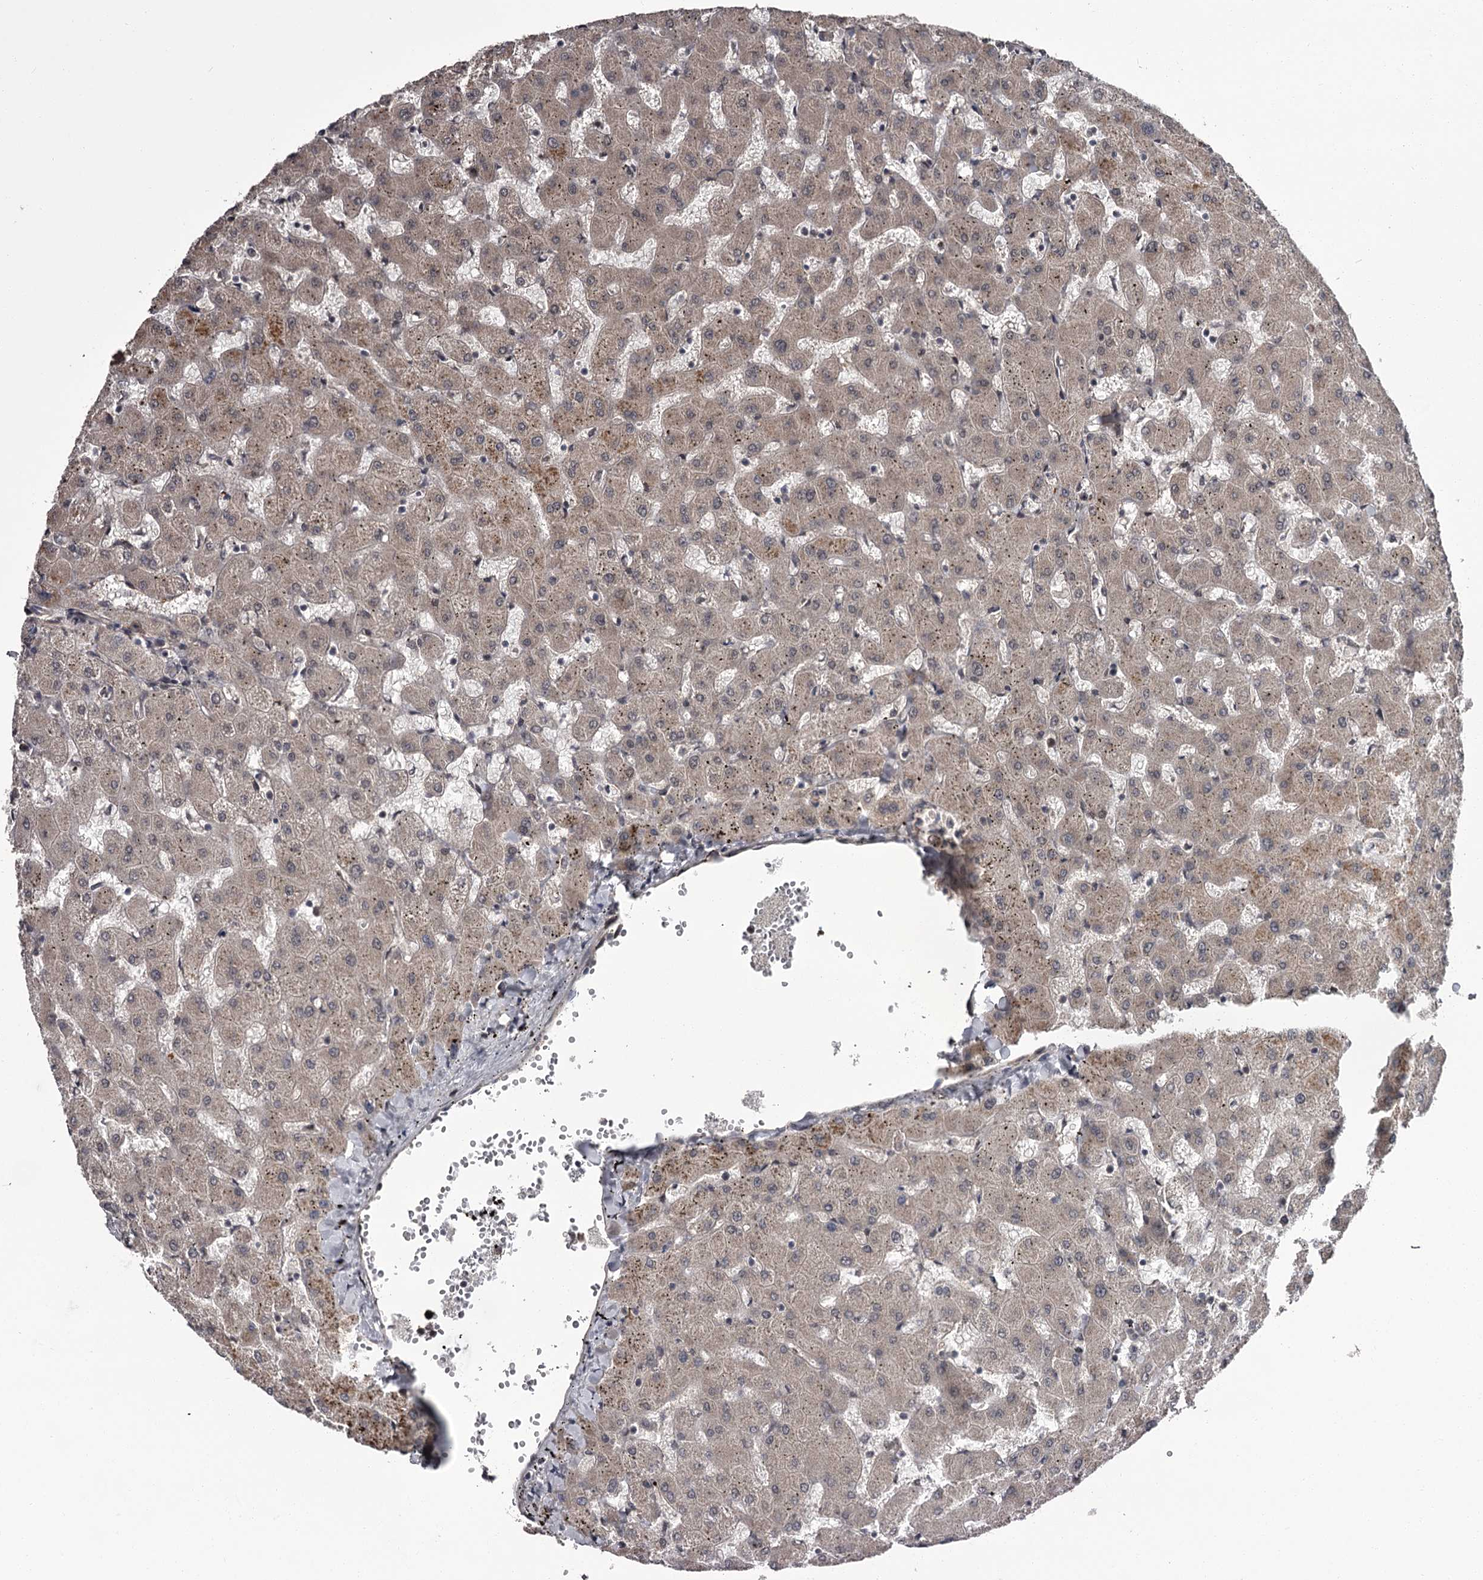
{"staining": {"intensity": "negative", "quantity": "none", "location": "none"}, "tissue": "liver", "cell_type": "Cholangiocytes", "image_type": "normal", "snomed": [{"axis": "morphology", "description": "Normal tissue, NOS"}, {"axis": "topography", "description": "Liver"}], "caption": "Immunohistochemistry of normal human liver displays no positivity in cholangiocytes. (Brightfield microscopy of DAB (3,3'-diaminobenzidine) immunohistochemistry at high magnification).", "gene": "CDC42EP2", "patient": {"sex": "female", "age": 63}}